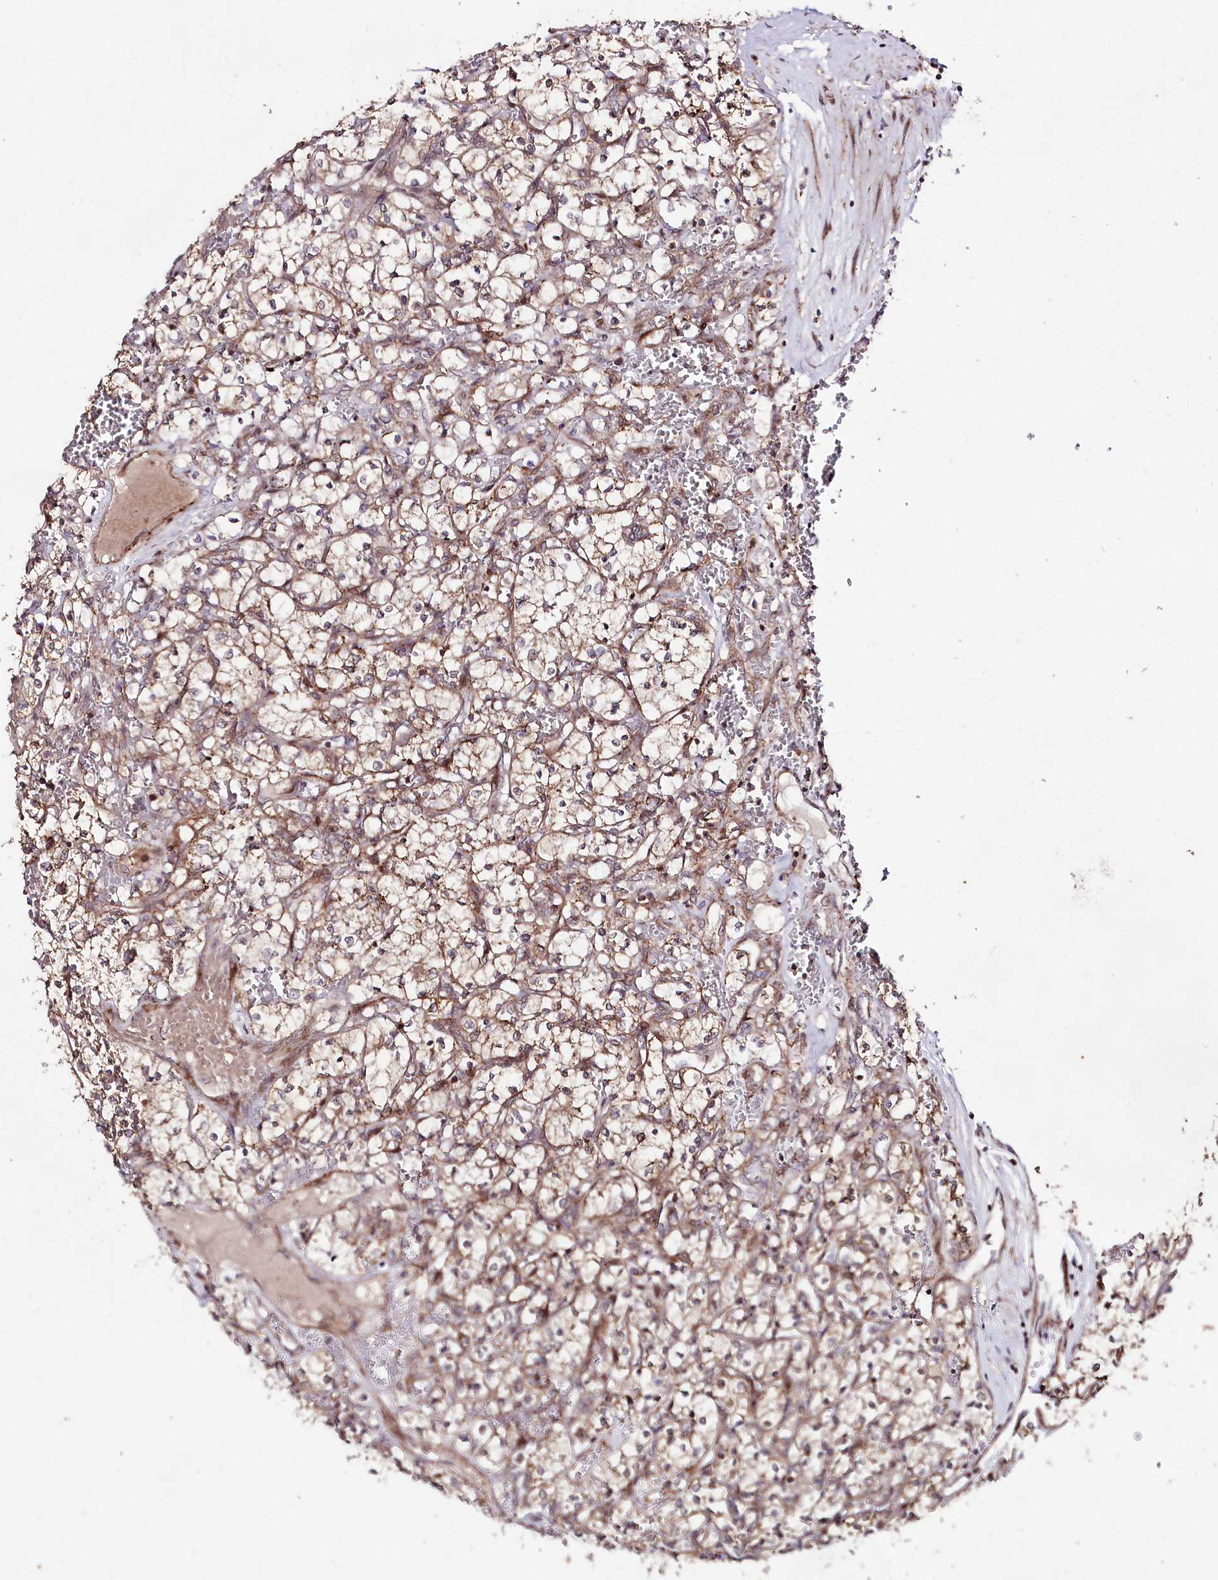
{"staining": {"intensity": "moderate", "quantity": ">75%", "location": "cytoplasmic/membranous"}, "tissue": "renal cancer", "cell_type": "Tumor cells", "image_type": "cancer", "snomed": [{"axis": "morphology", "description": "Adenocarcinoma, NOS"}, {"axis": "topography", "description": "Kidney"}], "caption": "The image exhibits a brown stain indicating the presence of a protein in the cytoplasmic/membranous of tumor cells in renal adenocarcinoma.", "gene": "PHLDB1", "patient": {"sex": "female", "age": 69}}